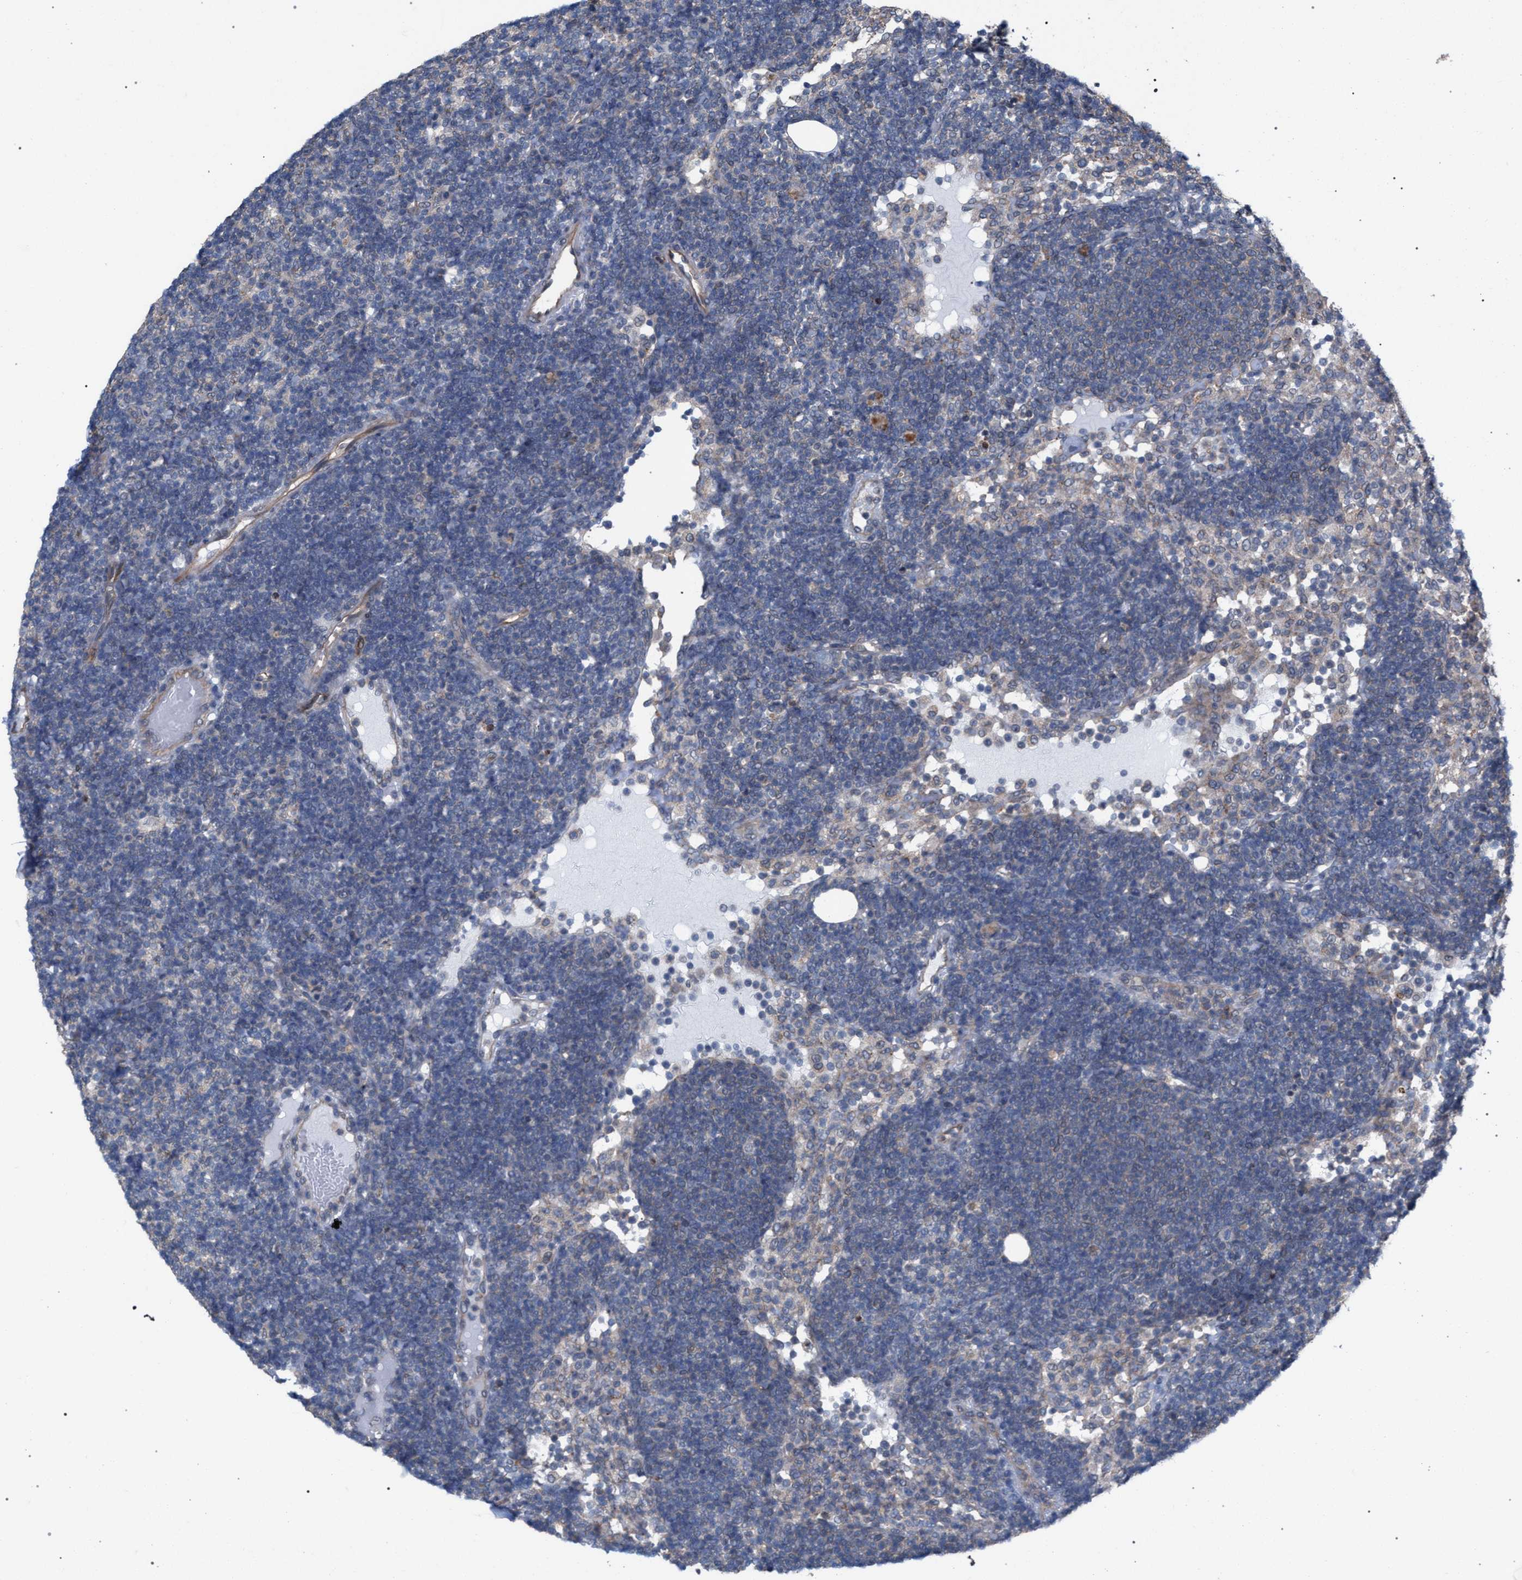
{"staining": {"intensity": "negative", "quantity": "none", "location": "none"}, "tissue": "lymph node", "cell_type": "Germinal center cells", "image_type": "normal", "snomed": [{"axis": "morphology", "description": "Normal tissue, NOS"}, {"axis": "morphology", "description": "Carcinoid, malignant, NOS"}, {"axis": "topography", "description": "Lymph node"}], "caption": "Germinal center cells show no significant staining in normal lymph node. (Brightfield microscopy of DAB (3,3'-diaminobenzidine) IHC at high magnification).", "gene": "ARPC5L", "patient": {"sex": "male", "age": 47}}